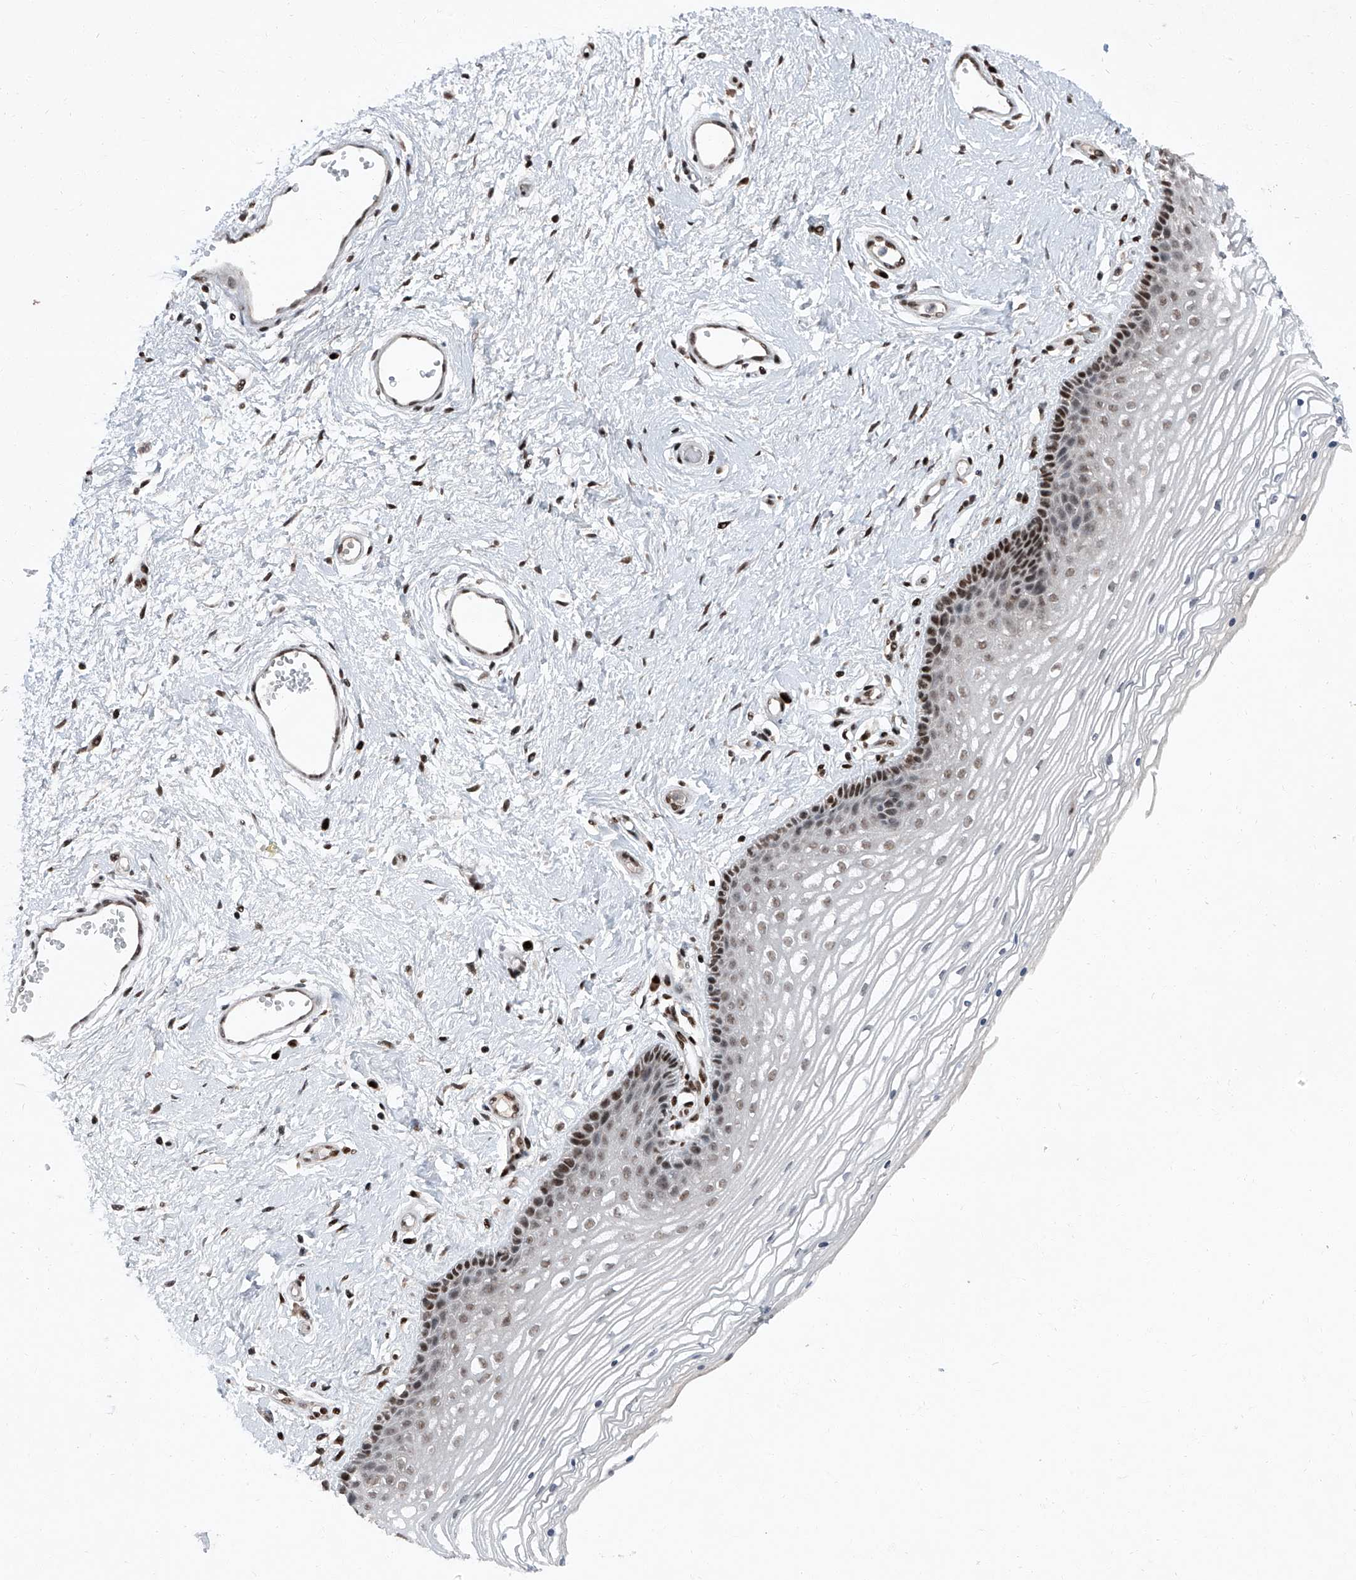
{"staining": {"intensity": "moderate", "quantity": "25%-75%", "location": "nuclear"}, "tissue": "vagina", "cell_type": "Squamous epithelial cells", "image_type": "normal", "snomed": [{"axis": "morphology", "description": "Normal tissue, NOS"}, {"axis": "topography", "description": "Vagina"}], "caption": "Benign vagina displays moderate nuclear expression in about 25%-75% of squamous epithelial cells, visualized by immunohistochemistry. (DAB IHC with brightfield microscopy, high magnification).", "gene": "BMI1", "patient": {"sex": "female", "age": 46}}